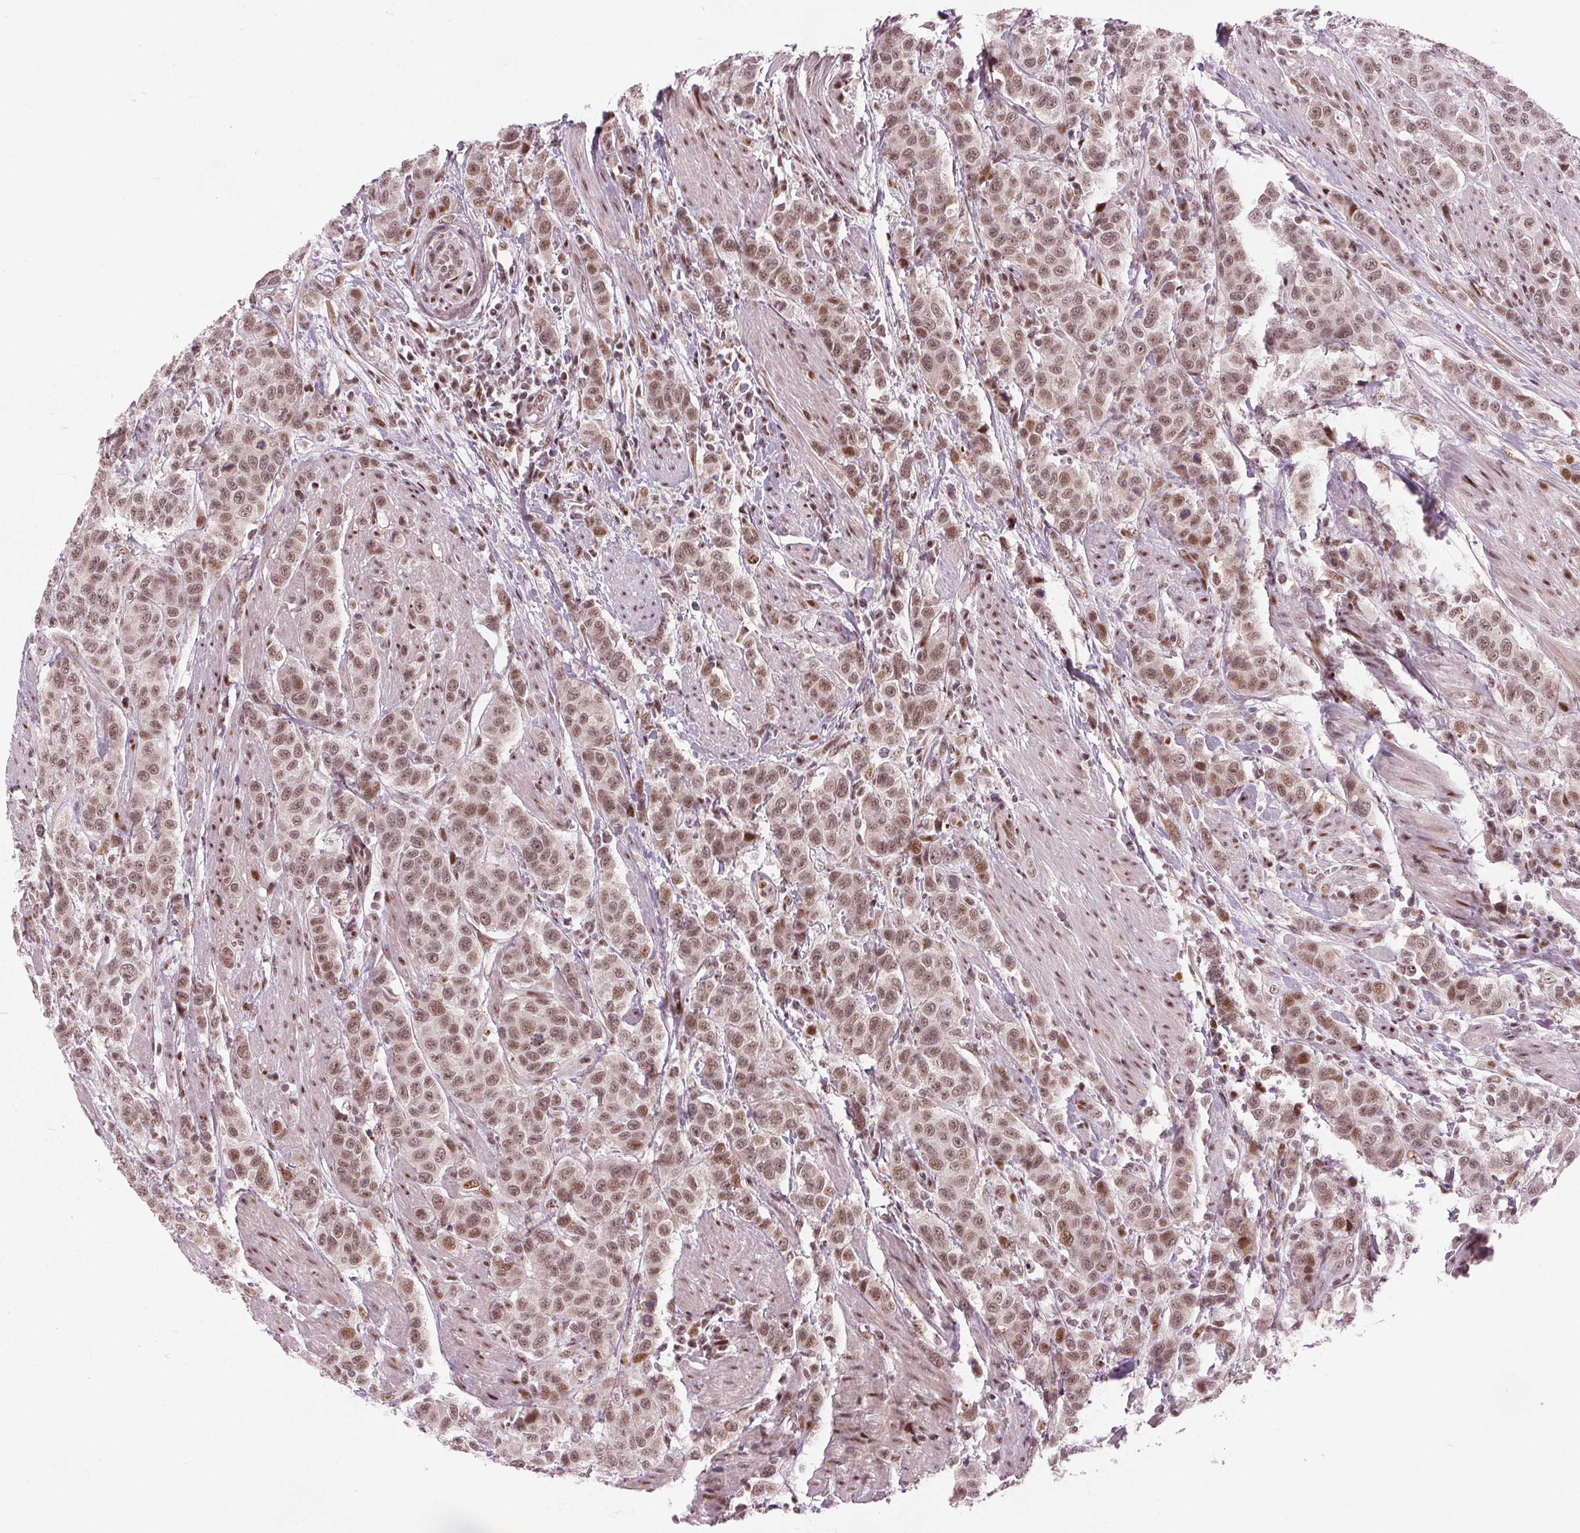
{"staining": {"intensity": "moderate", "quantity": ">75%", "location": "nuclear"}, "tissue": "urothelial cancer", "cell_type": "Tumor cells", "image_type": "cancer", "snomed": [{"axis": "morphology", "description": "Urothelial carcinoma, High grade"}, {"axis": "topography", "description": "Urinary bladder"}], "caption": "The micrograph reveals immunohistochemical staining of urothelial cancer. There is moderate nuclear positivity is seen in about >75% of tumor cells.", "gene": "TTC34", "patient": {"sex": "female", "age": 58}}